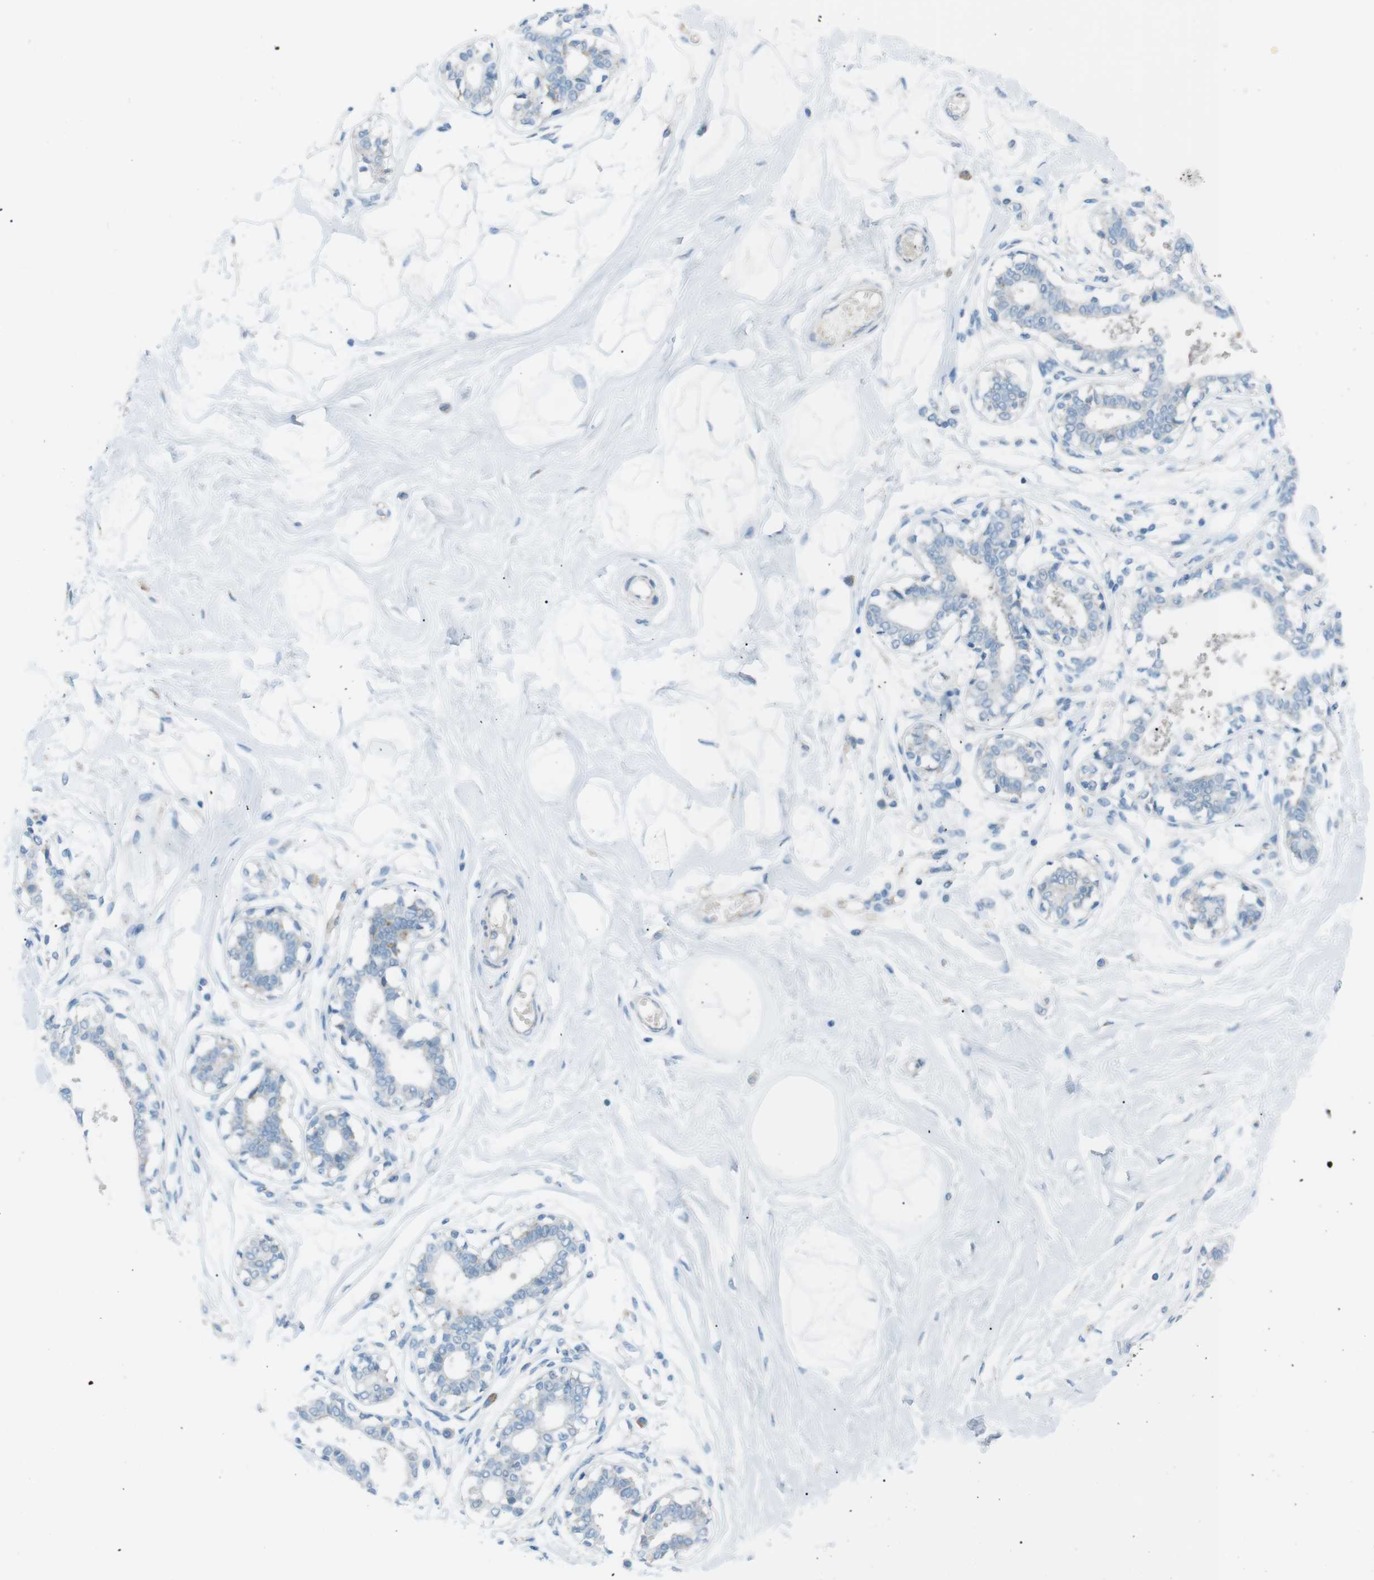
{"staining": {"intensity": "negative", "quantity": "none", "location": "none"}, "tissue": "breast", "cell_type": "Adipocytes", "image_type": "normal", "snomed": [{"axis": "morphology", "description": "Normal tissue, NOS"}, {"axis": "topography", "description": "Breast"}], "caption": "Protein analysis of normal breast shows no significant staining in adipocytes.", "gene": "VAMP1", "patient": {"sex": "female", "age": 45}}